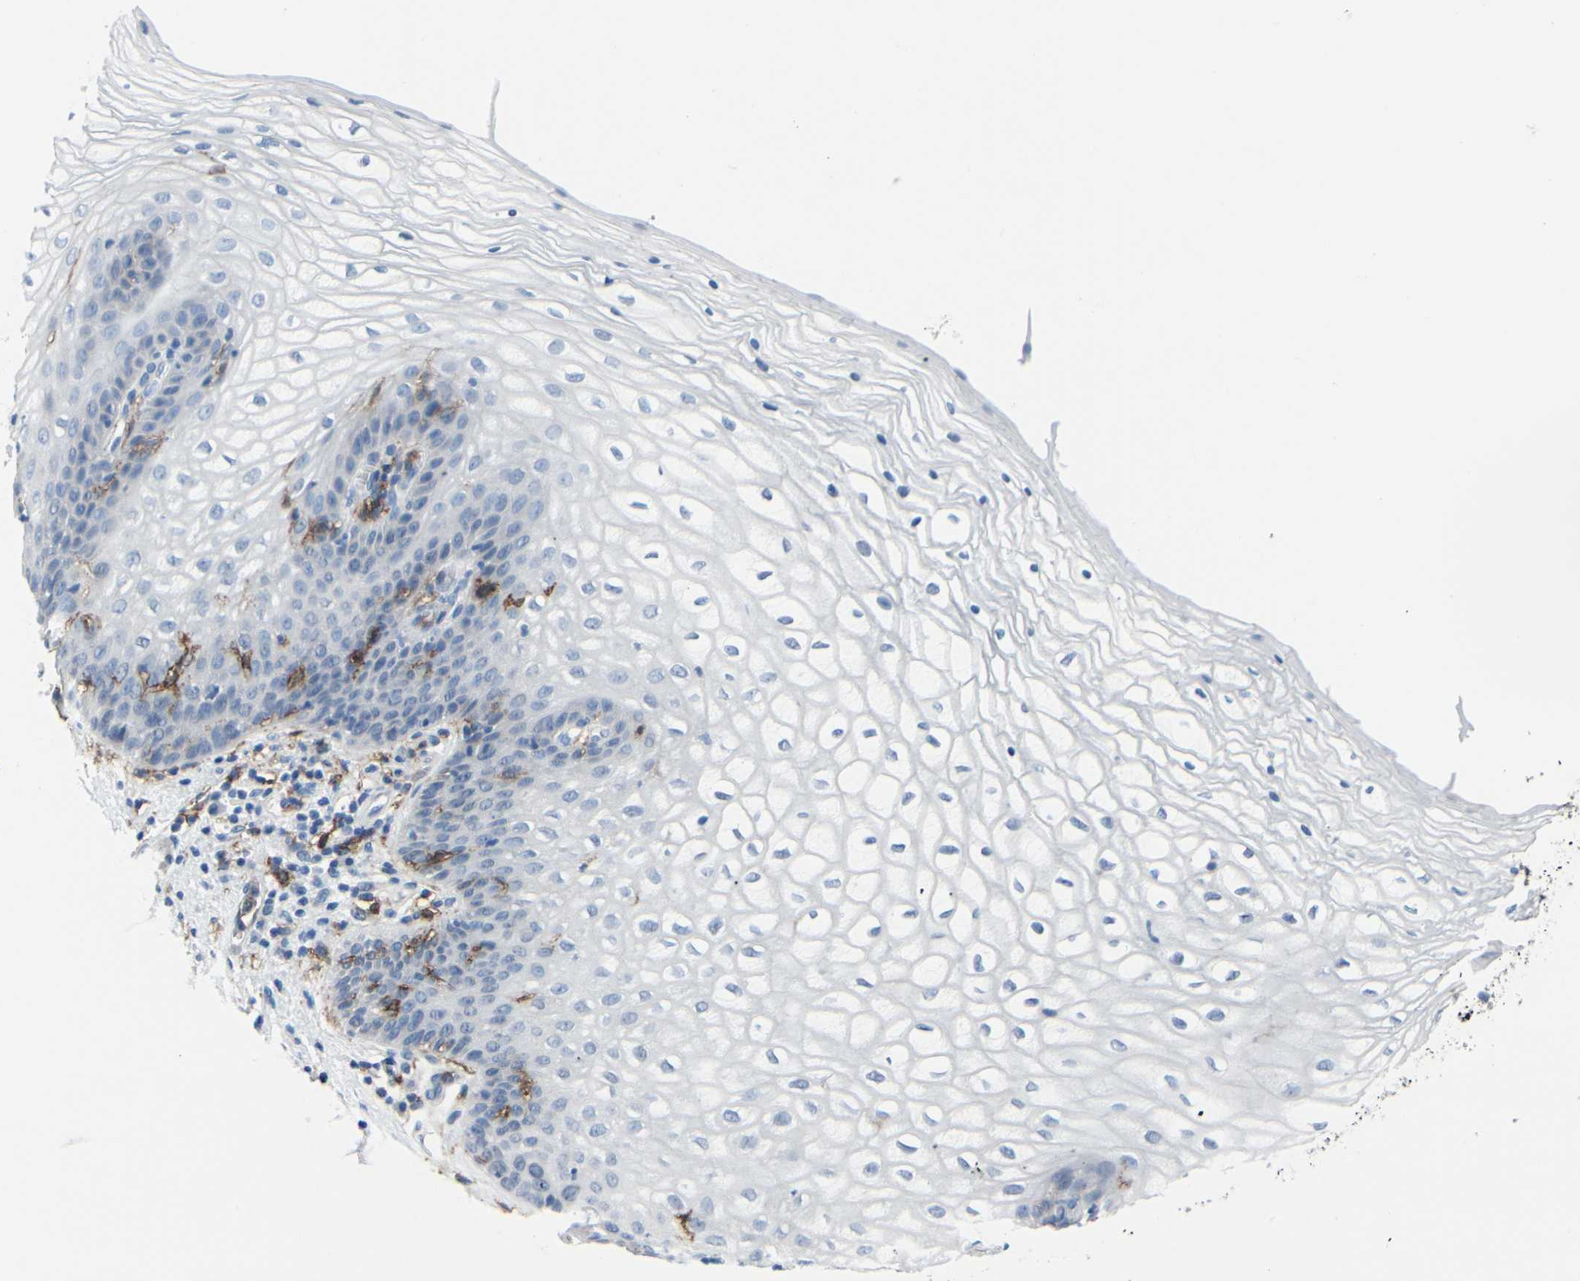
{"staining": {"intensity": "negative", "quantity": "none", "location": "none"}, "tissue": "vagina", "cell_type": "Squamous epithelial cells", "image_type": "normal", "snomed": [{"axis": "morphology", "description": "Normal tissue, NOS"}, {"axis": "topography", "description": "Vagina"}], "caption": "DAB immunohistochemical staining of unremarkable human vagina displays no significant staining in squamous epithelial cells. The staining was performed using DAB (3,3'-diaminobenzidine) to visualize the protein expression in brown, while the nuclei were stained in blue with hematoxylin (Magnification: 20x).", "gene": "FCGR2A", "patient": {"sex": "female", "age": 34}}